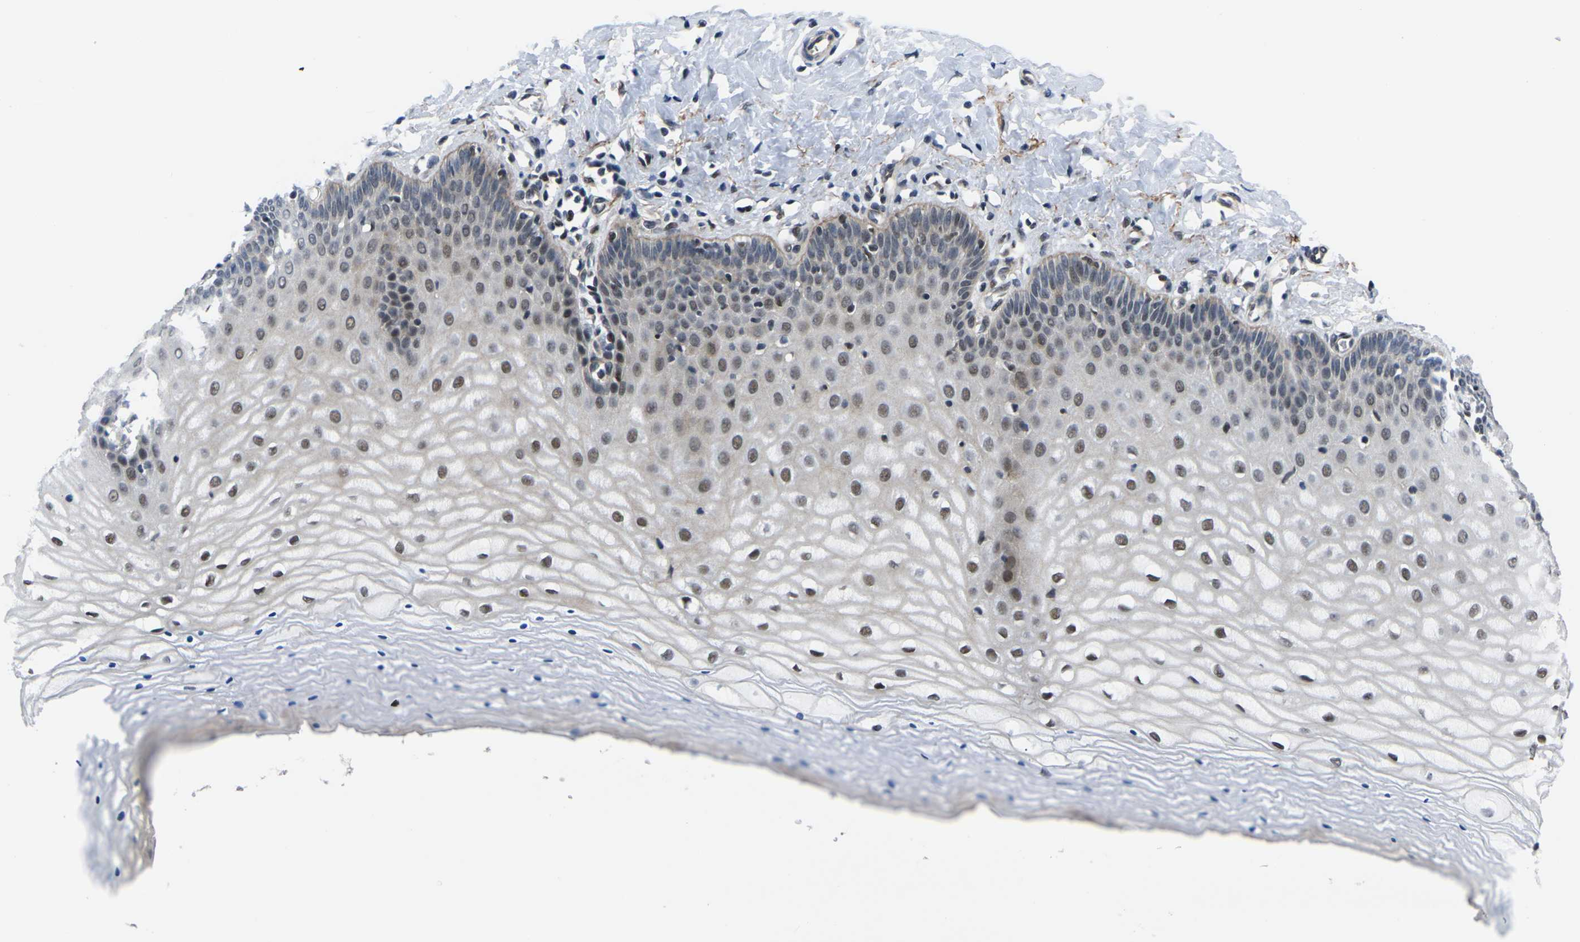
{"staining": {"intensity": "moderate", "quantity": "<25%", "location": "nuclear"}, "tissue": "cervix", "cell_type": "Squamous epithelial cells", "image_type": "normal", "snomed": [{"axis": "morphology", "description": "Normal tissue, NOS"}, {"axis": "topography", "description": "Cervix"}], "caption": "A histopathology image of human cervix stained for a protein displays moderate nuclear brown staining in squamous epithelial cells. The staining was performed using DAB (3,3'-diaminobenzidine) to visualize the protein expression in brown, while the nuclei were stained in blue with hematoxylin (Magnification: 20x).", "gene": "RBM7", "patient": {"sex": "female", "age": 55}}